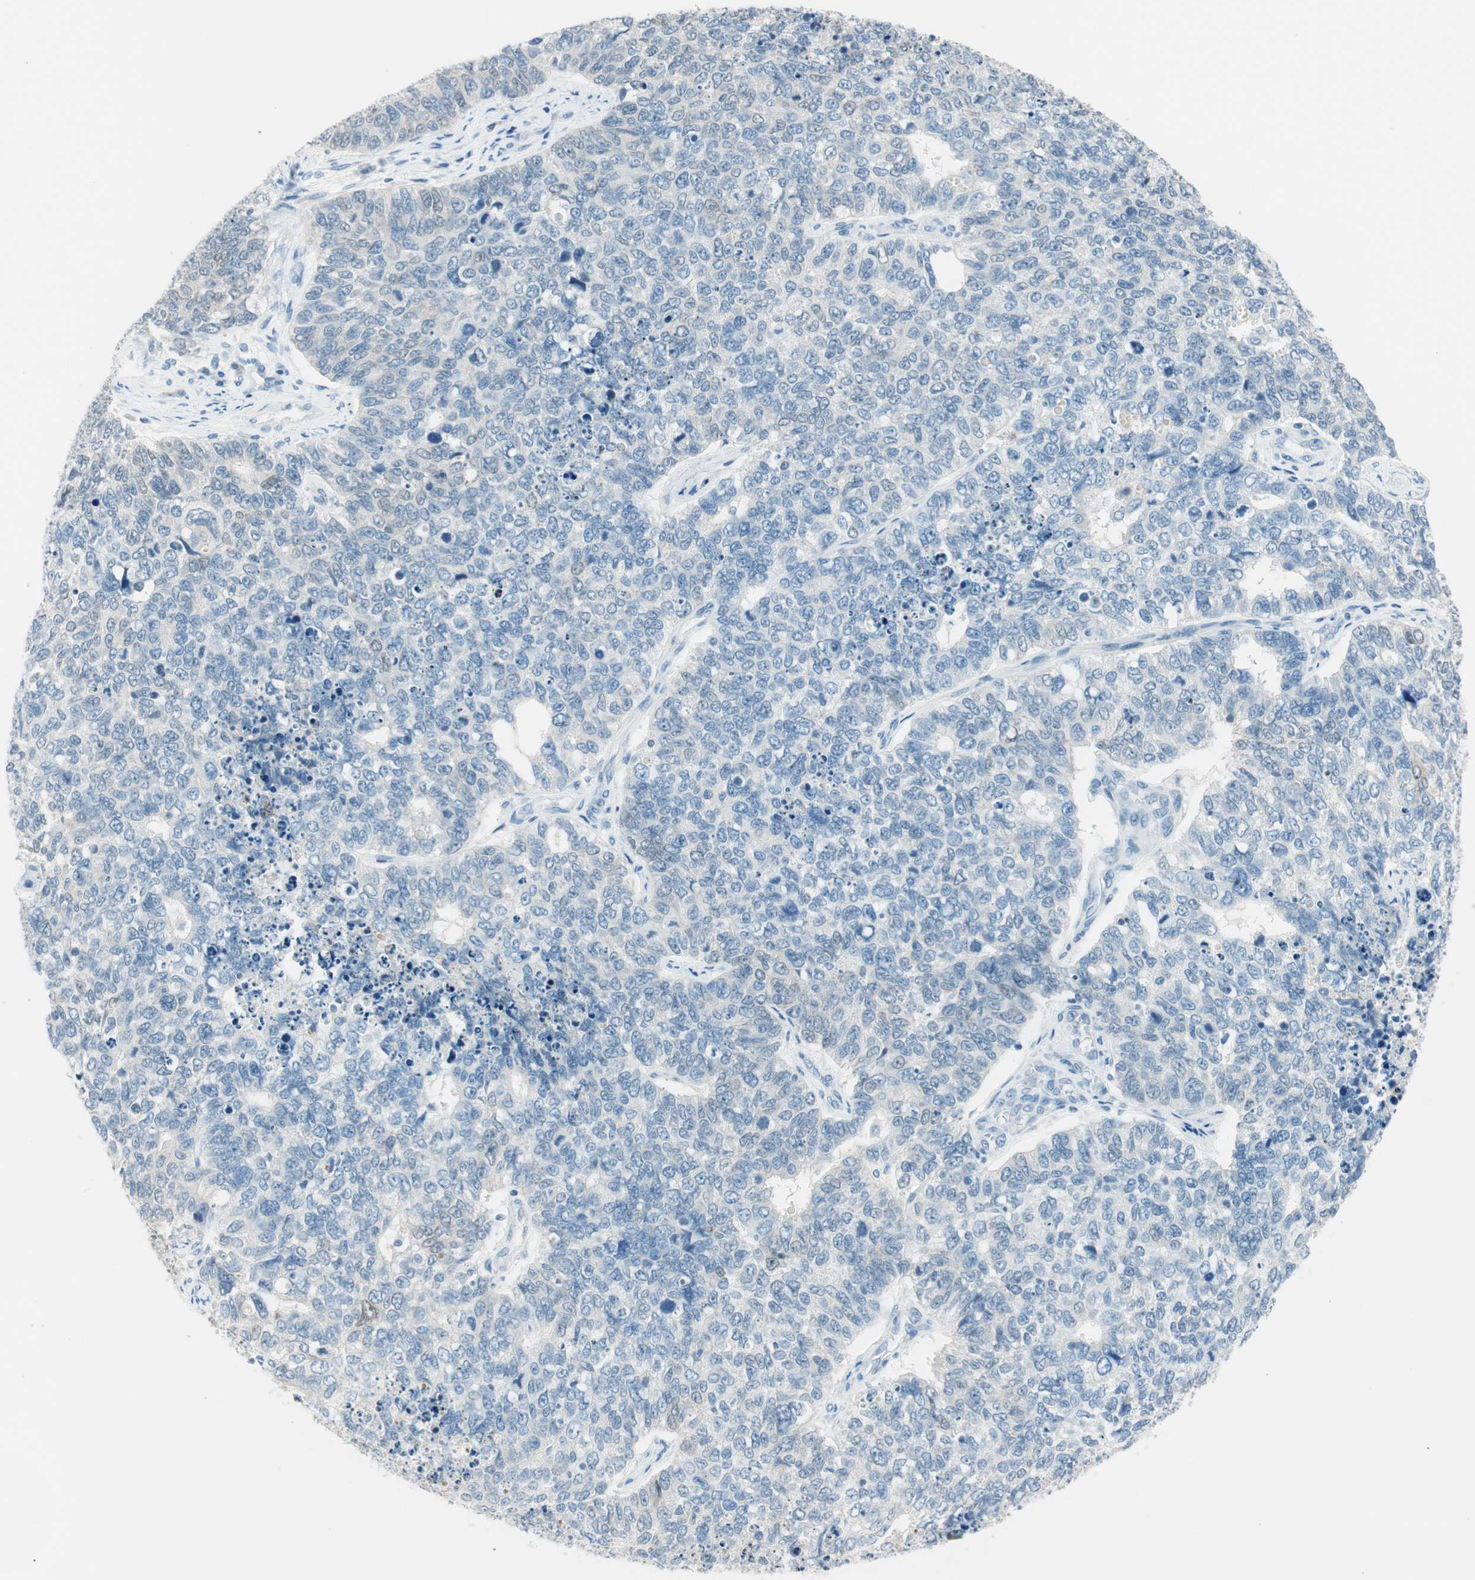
{"staining": {"intensity": "negative", "quantity": "none", "location": "none"}, "tissue": "cervical cancer", "cell_type": "Tumor cells", "image_type": "cancer", "snomed": [{"axis": "morphology", "description": "Squamous cell carcinoma, NOS"}, {"axis": "topography", "description": "Cervix"}], "caption": "Tumor cells show no significant expression in cervical squamous cell carcinoma.", "gene": "GNAO1", "patient": {"sex": "female", "age": 63}}